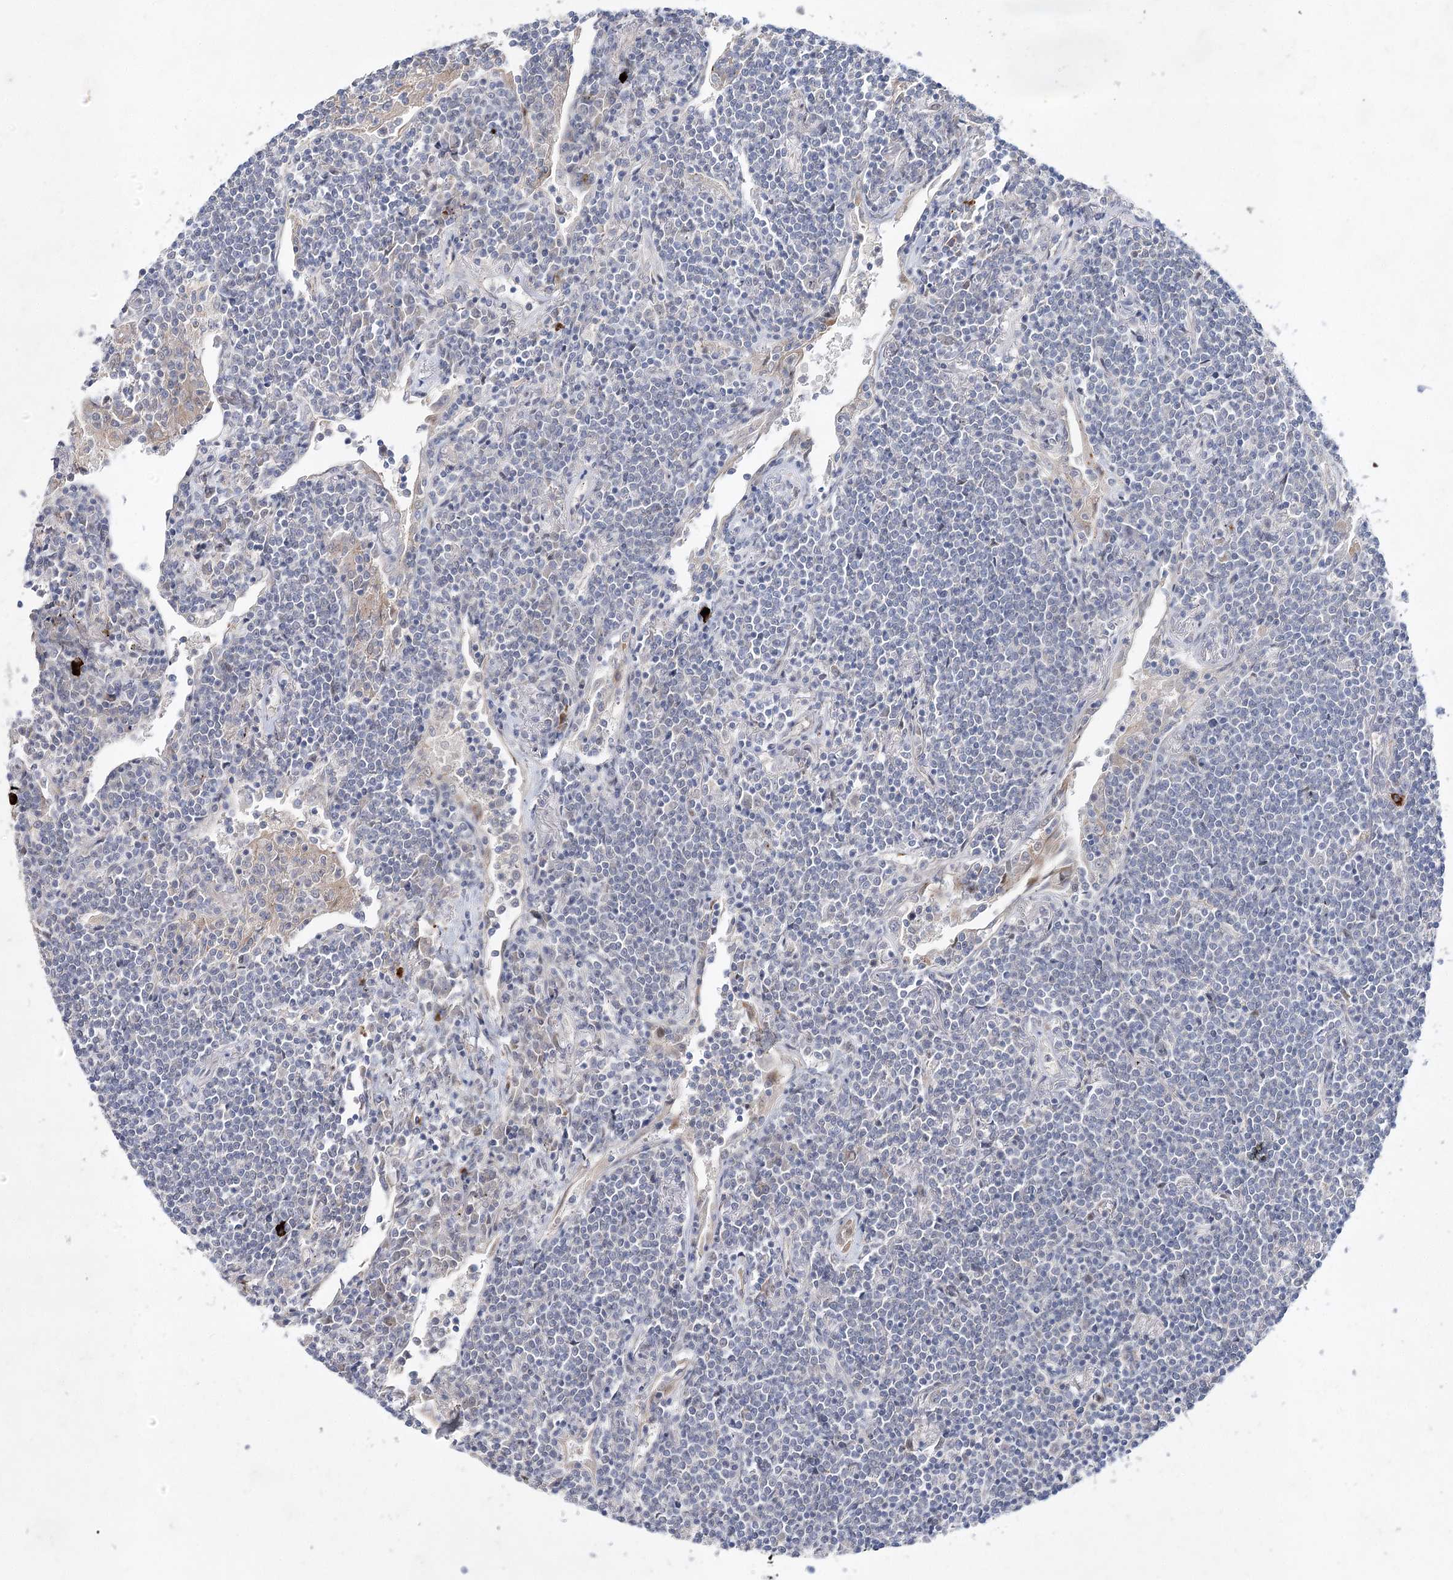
{"staining": {"intensity": "negative", "quantity": "none", "location": "none"}, "tissue": "lymphoma", "cell_type": "Tumor cells", "image_type": "cancer", "snomed": [{"axis": "morphology", "description": "Malignant lymphoma, non-Hodgkin's type, Low grade"}, {"axis": "topography", "description": "Lung"}], "caption": "An image of human malignant lymphoma, non-Hodgkin's type (low-grade) is negative for staining in tumor cells.", "gene": "ARHGAP32", "patient": {"sex": "female", "age": 71}}